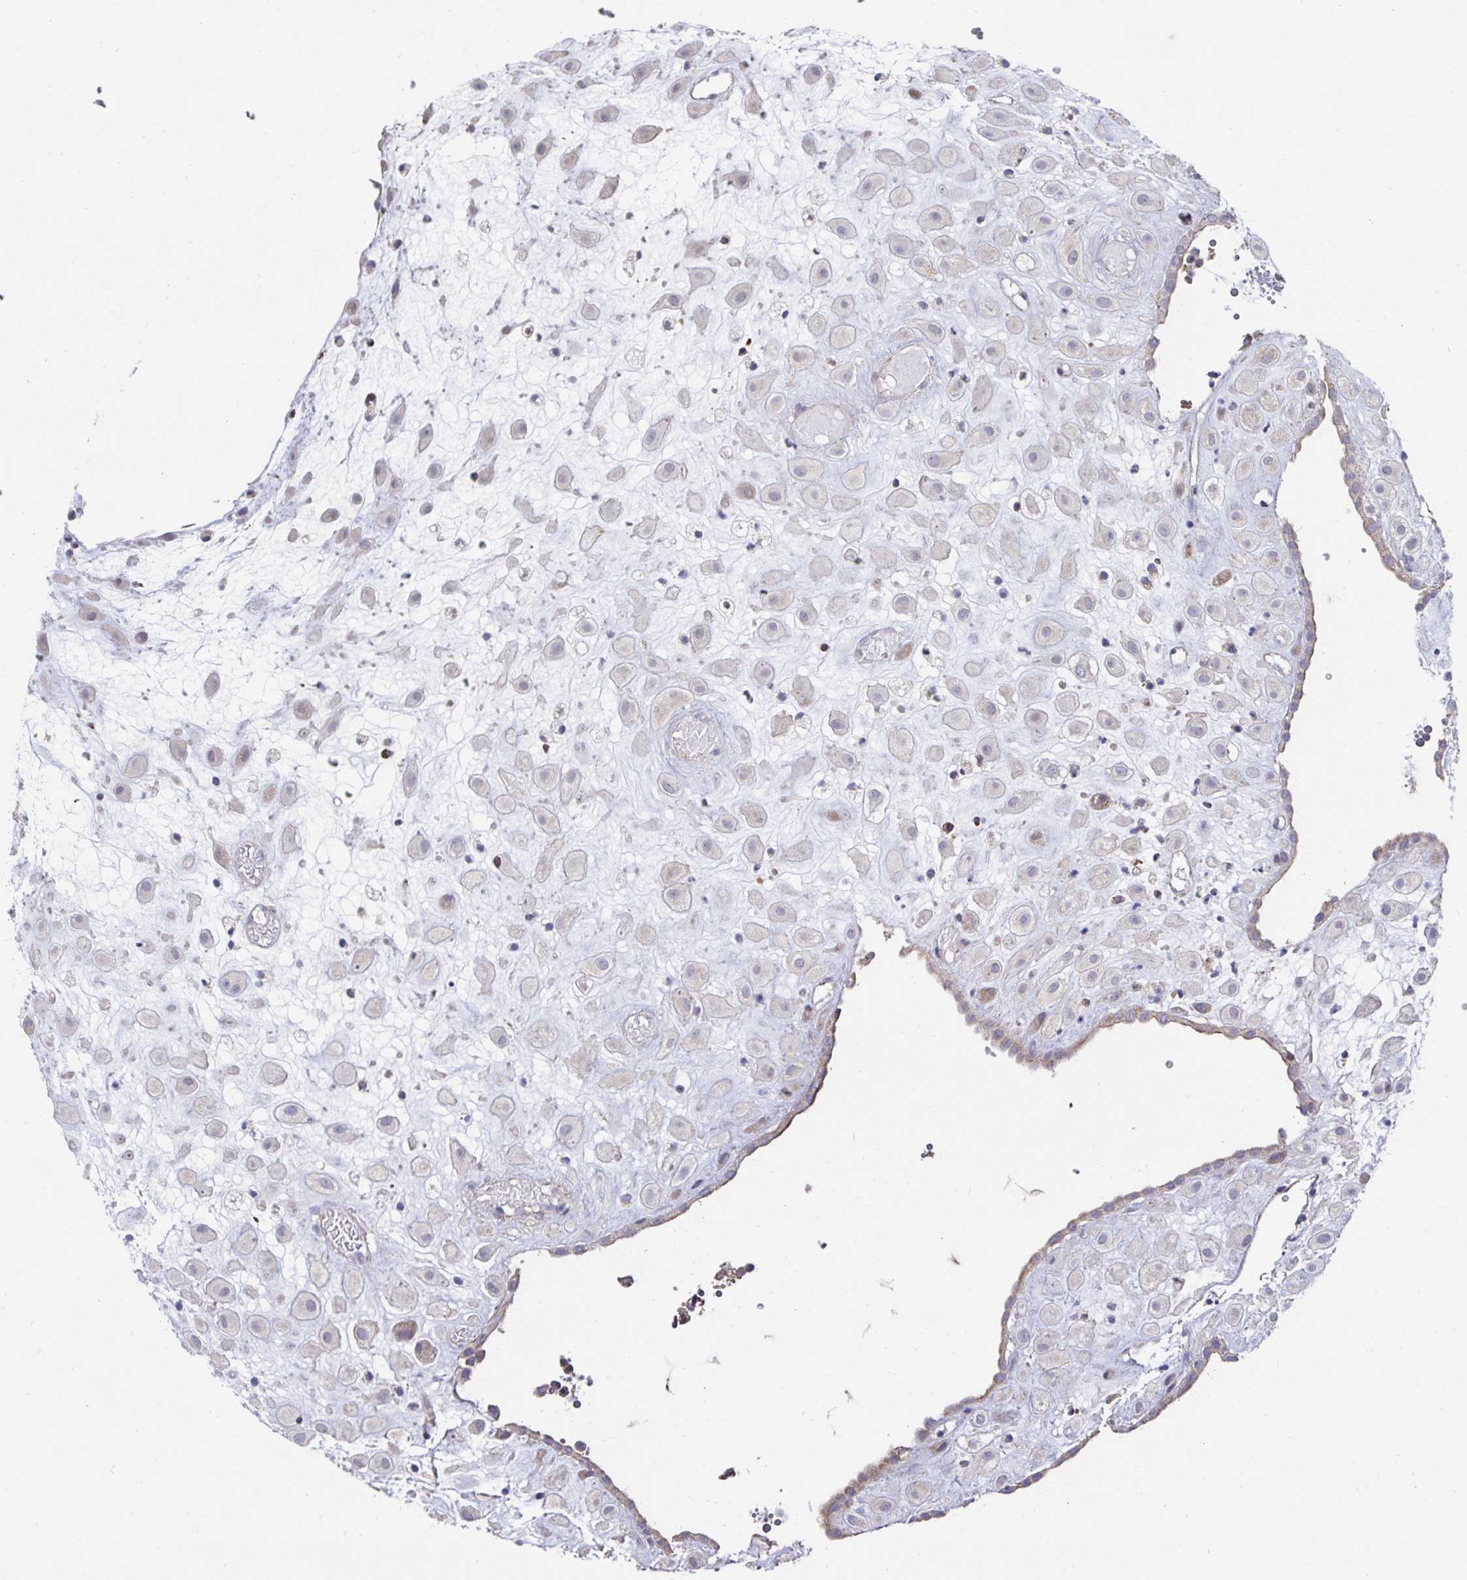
{"staining": {"intensity": "negative", "quantity": "none", "location": "none"}, "tissue": "placenta", "cell_type": "Decidual cells", "image_type": "normal", "snomed": [{"axis": "morphology", "description": "Normal tissue, NOS"}, {"axis": "topography", "description": "Placenta"}], "caption": "The image shows no staining of decidual cells in unremarkable placenta.", "gene": "DZANK1", "patient": {"sex": "female", "age": 24}}